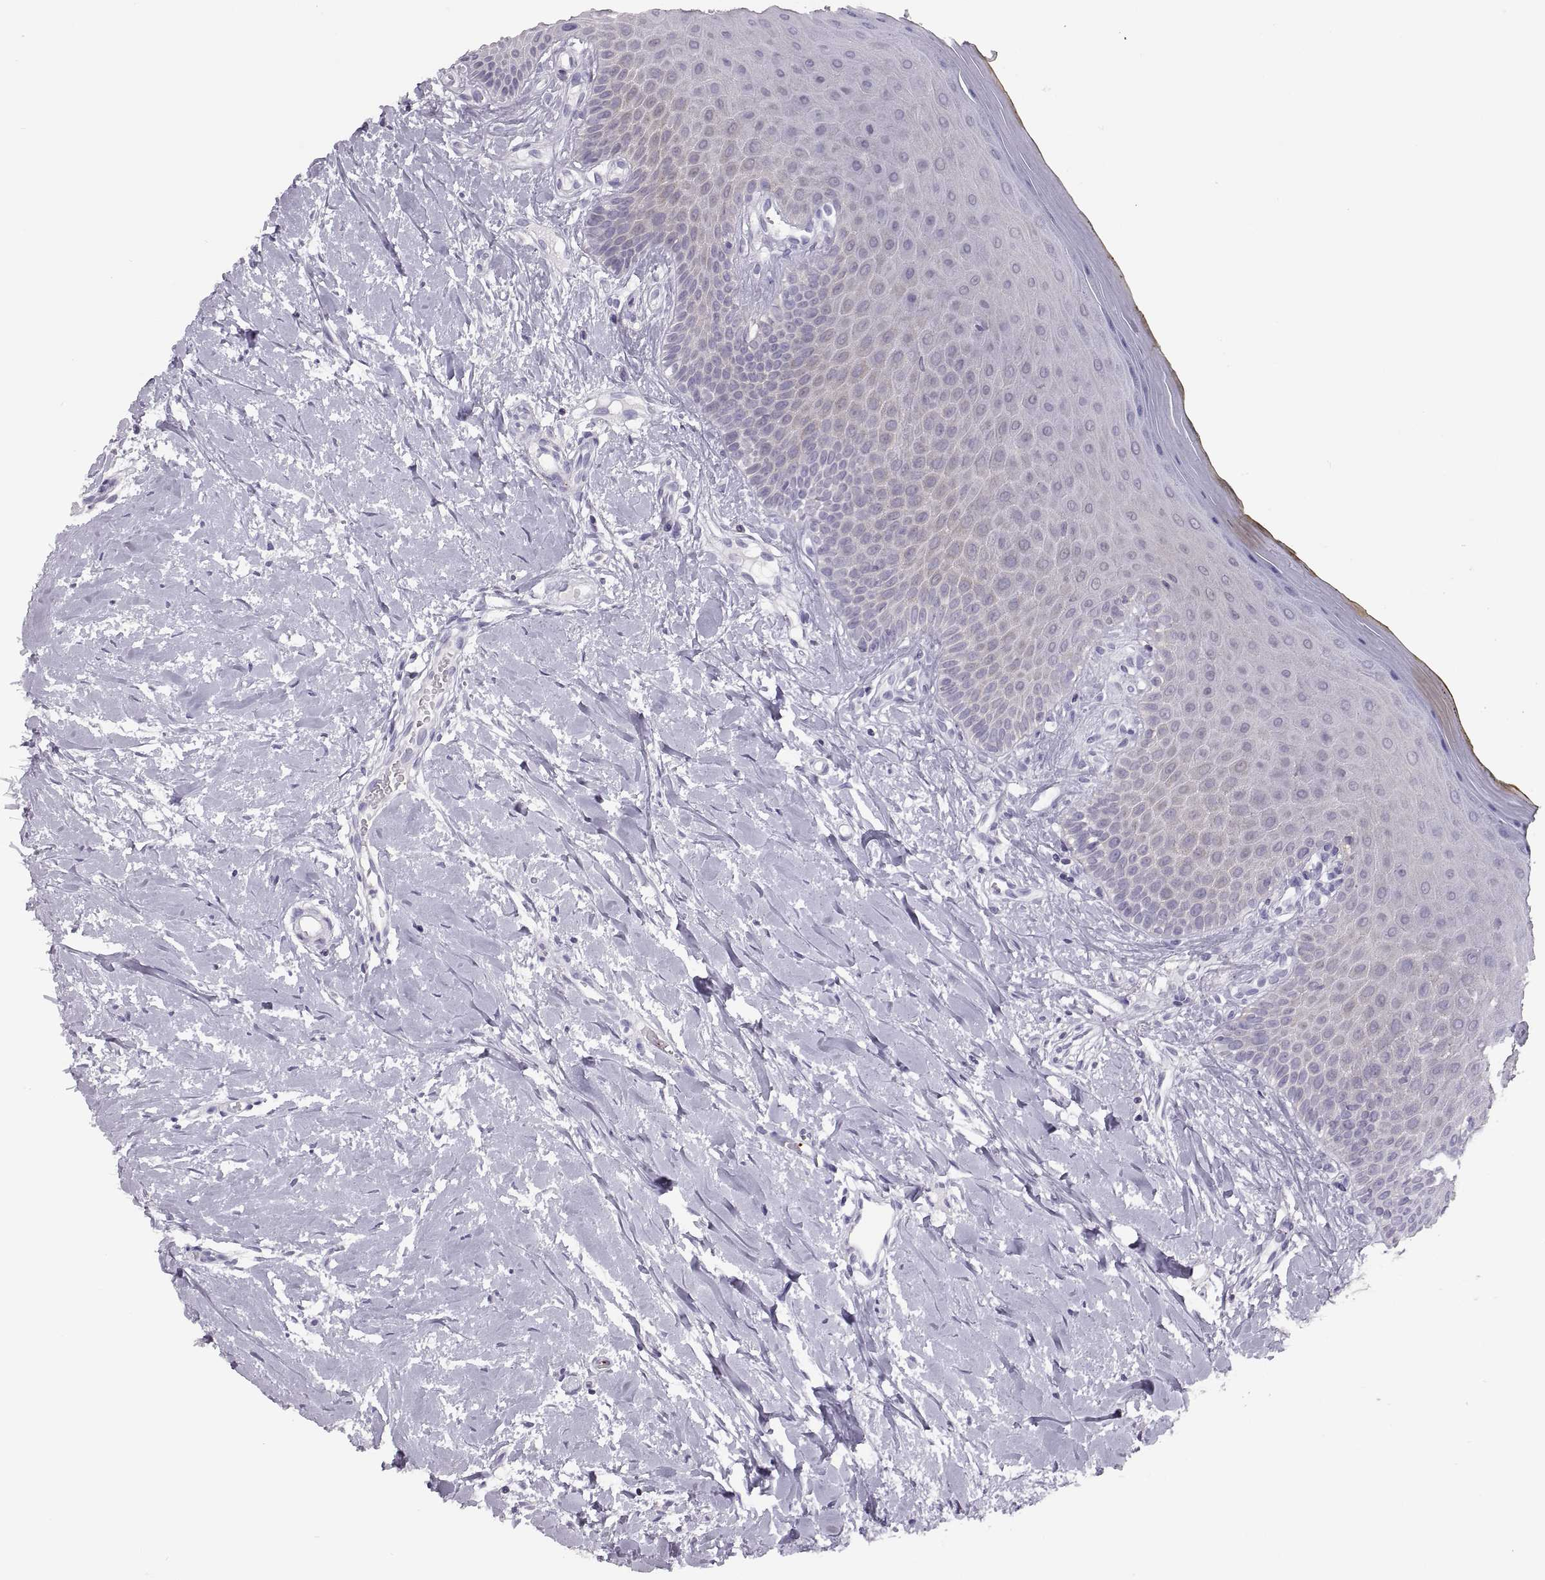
{"staining": {"intensity": "negative", "quantity": "none", "location": "none"}, "tissue": "oral mucosa", "cell_type": "Squamous epithelial cells", "image_type": "normal", "snomed": [{"axis": "morphology", "description": "Normal tissue, NOS"}, {"axis": "topography", "description": "Oral tissue"}], "caption": "Immunohistochemical staining of benign human oral mucosa displays no significant staining in squamous epithelial cells.", "gene": "TTC21A", "patient": {"sex": "female", "age": 43}}